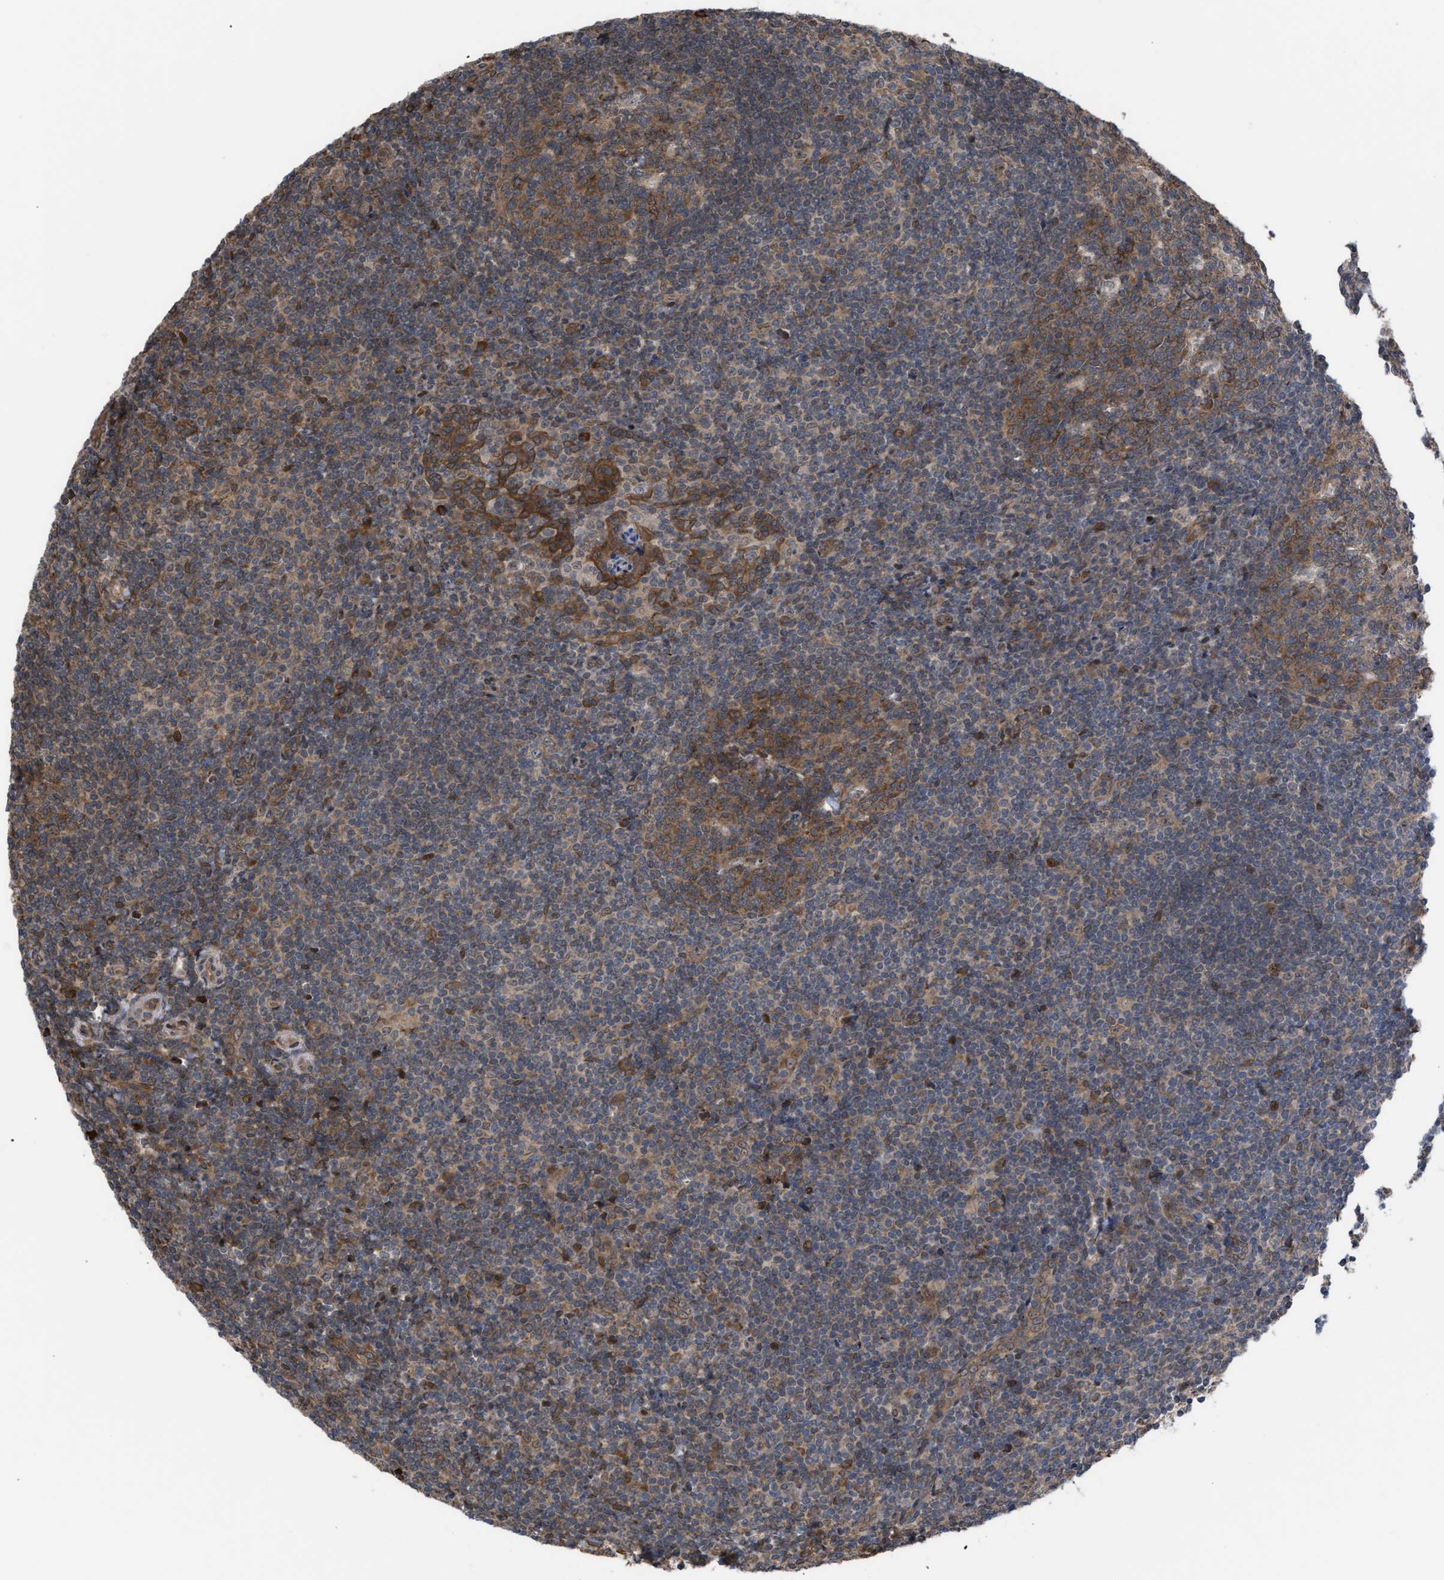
{"staining": {"intensity": "moderate", "quantity": ">75%", "location": "cytoplasmic/membranous"}, "tissue": "tonsil", "cell_type": "Germinal center cells", "image_type": "normal", "snomed": [{"axis": "morphology", "description": "Normal tissue, NOS"}, {"axis": "topography", "description": "Tonsil"}], "caption": "Immunohistochemistry (IHC) photomicrograph of normal human tonsil stained for a protein (brown), which displays medium levels of moderate cytoplasmic/membranous positivity in about >75% of germinal center cells.", "gene": "TP53BP2", "patient": {"sex": "male", "age": 37}}